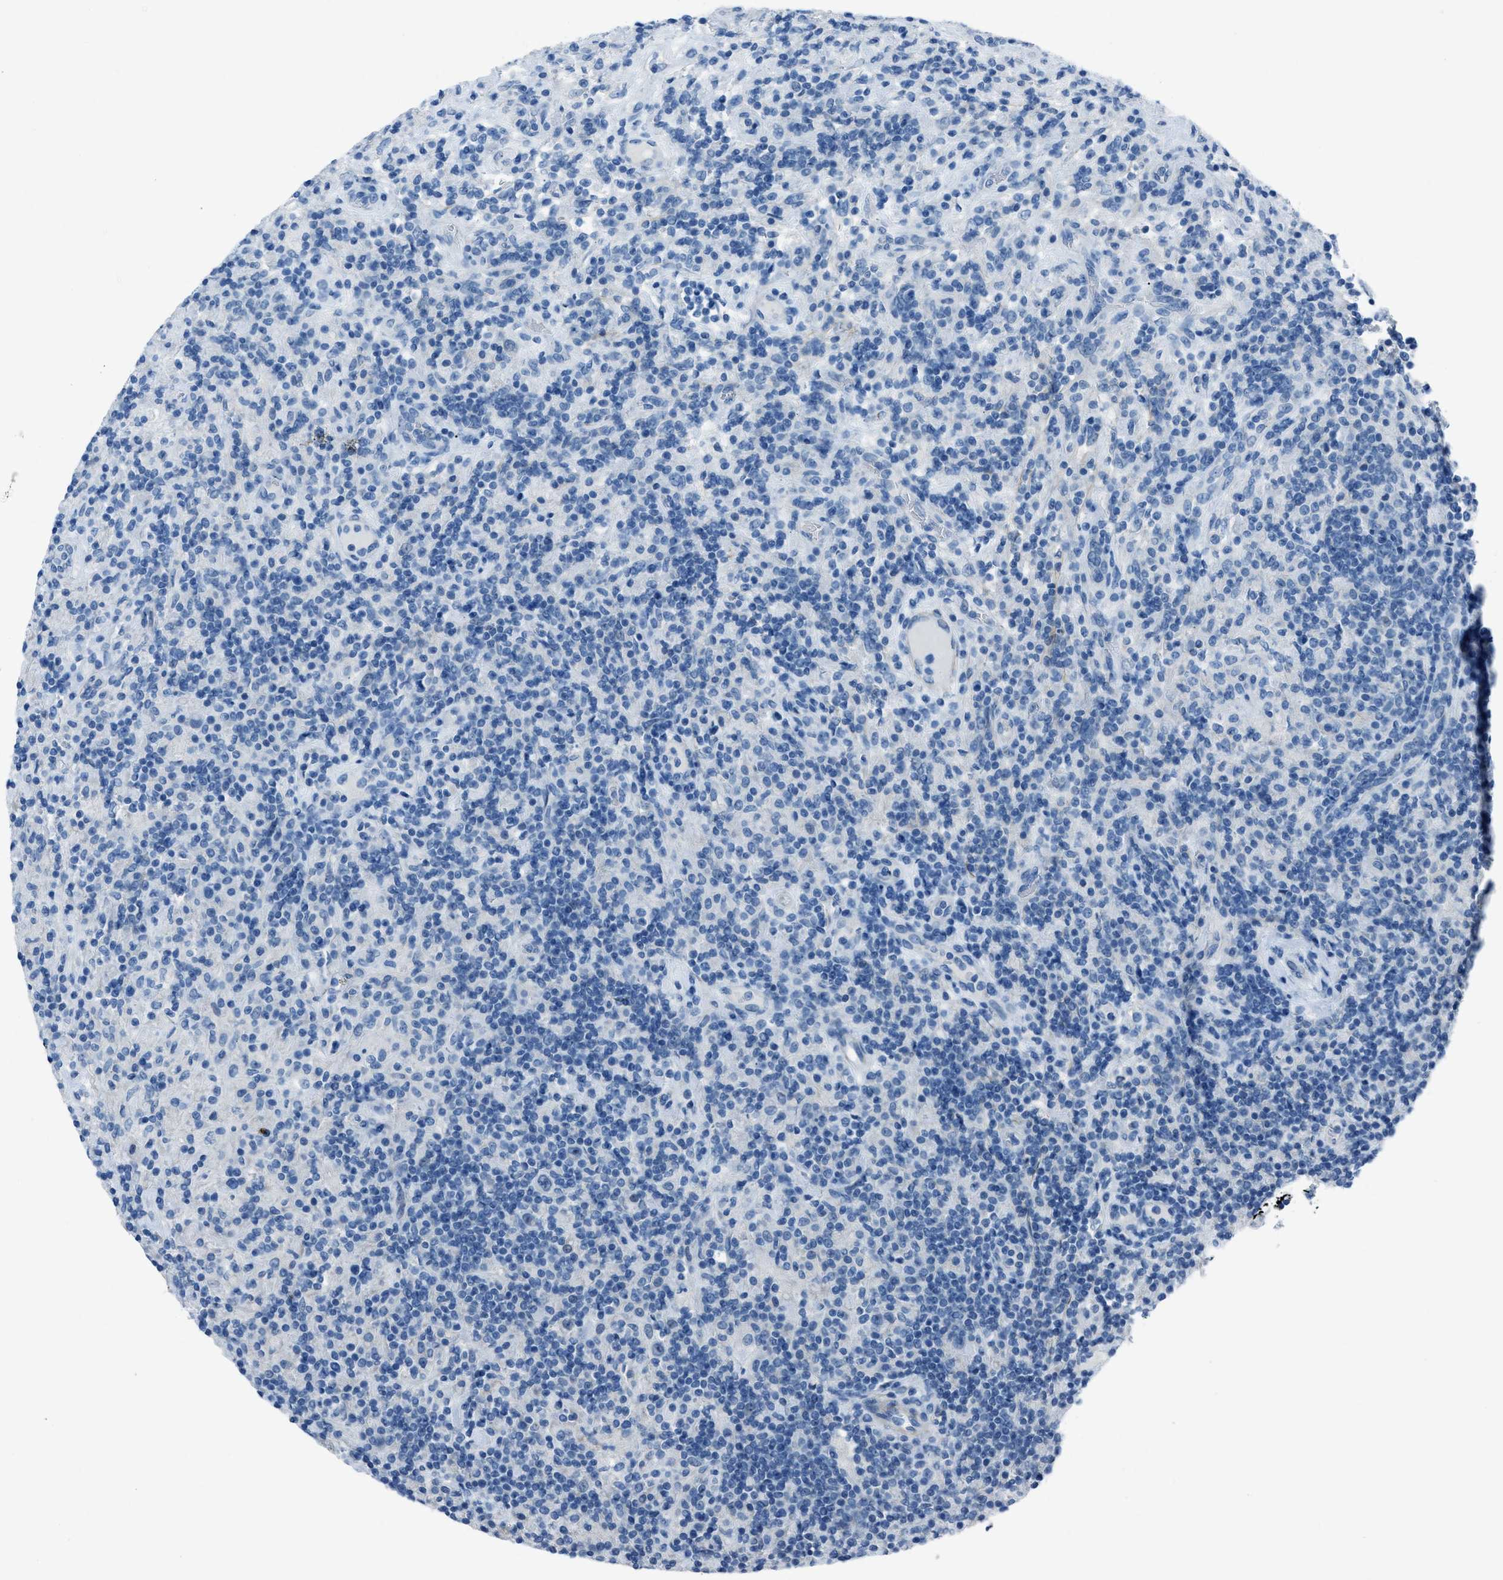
{"staining": {"intensity": "negative", "quantity": "none", "location": "none"}, "tissue": "lymphoma", "cell_type": "Tumor cells", "image_type": "cancer", "snomed": [{"axis": "morphology", "description": "Hodgkin's disease, NOS"}, {"axis": "topography", "description": "Lymph node"}], "caption": "Human lymphoma stained for a protein using IHC exhibits no expression in tumor cells.", "gene": "SPATC1L", "patient": {"sex": "male", "age": 70}}